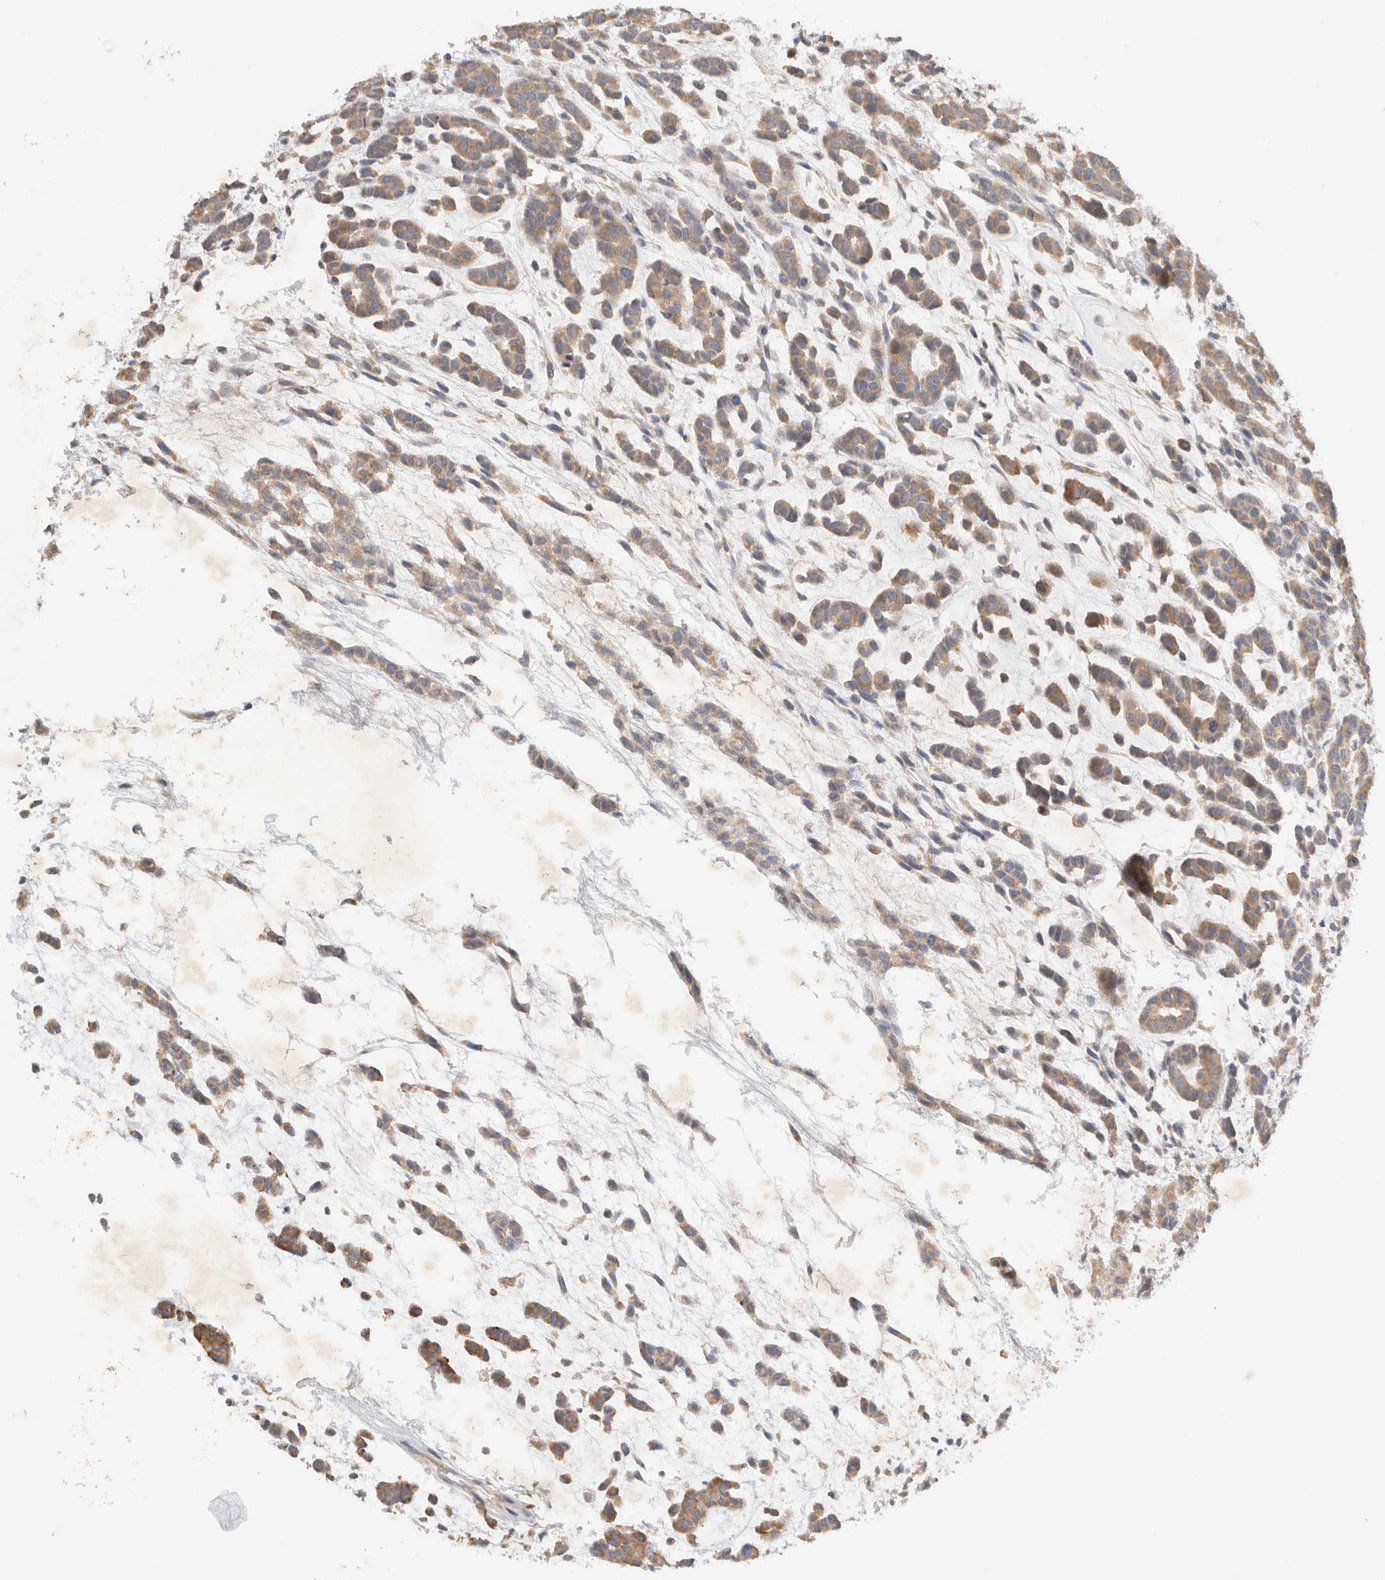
{"staining": {"intensity": "moderate", "quantity": ">75%", "location": "cytoplasmic/membranous"}, "tissue": "head and neck cancer", "cell_type": "Tumor cells", "image_type": "cancer", "snomed": [{"axis": "morphology", "description": "Adenocarcinoma, NOS"}, {"axis": "morphology", "description": "Adenoma, NOS"}, {"axis": "topography", "description": "Head-Neck"}], "caption": "Moderate cytoplasmic/membranous expression is present in about >75% of tumor cells in head and neck cancer (adenoma).", "gene": "NEDD4L", "patient": {"sex": "female", "age": 55}}